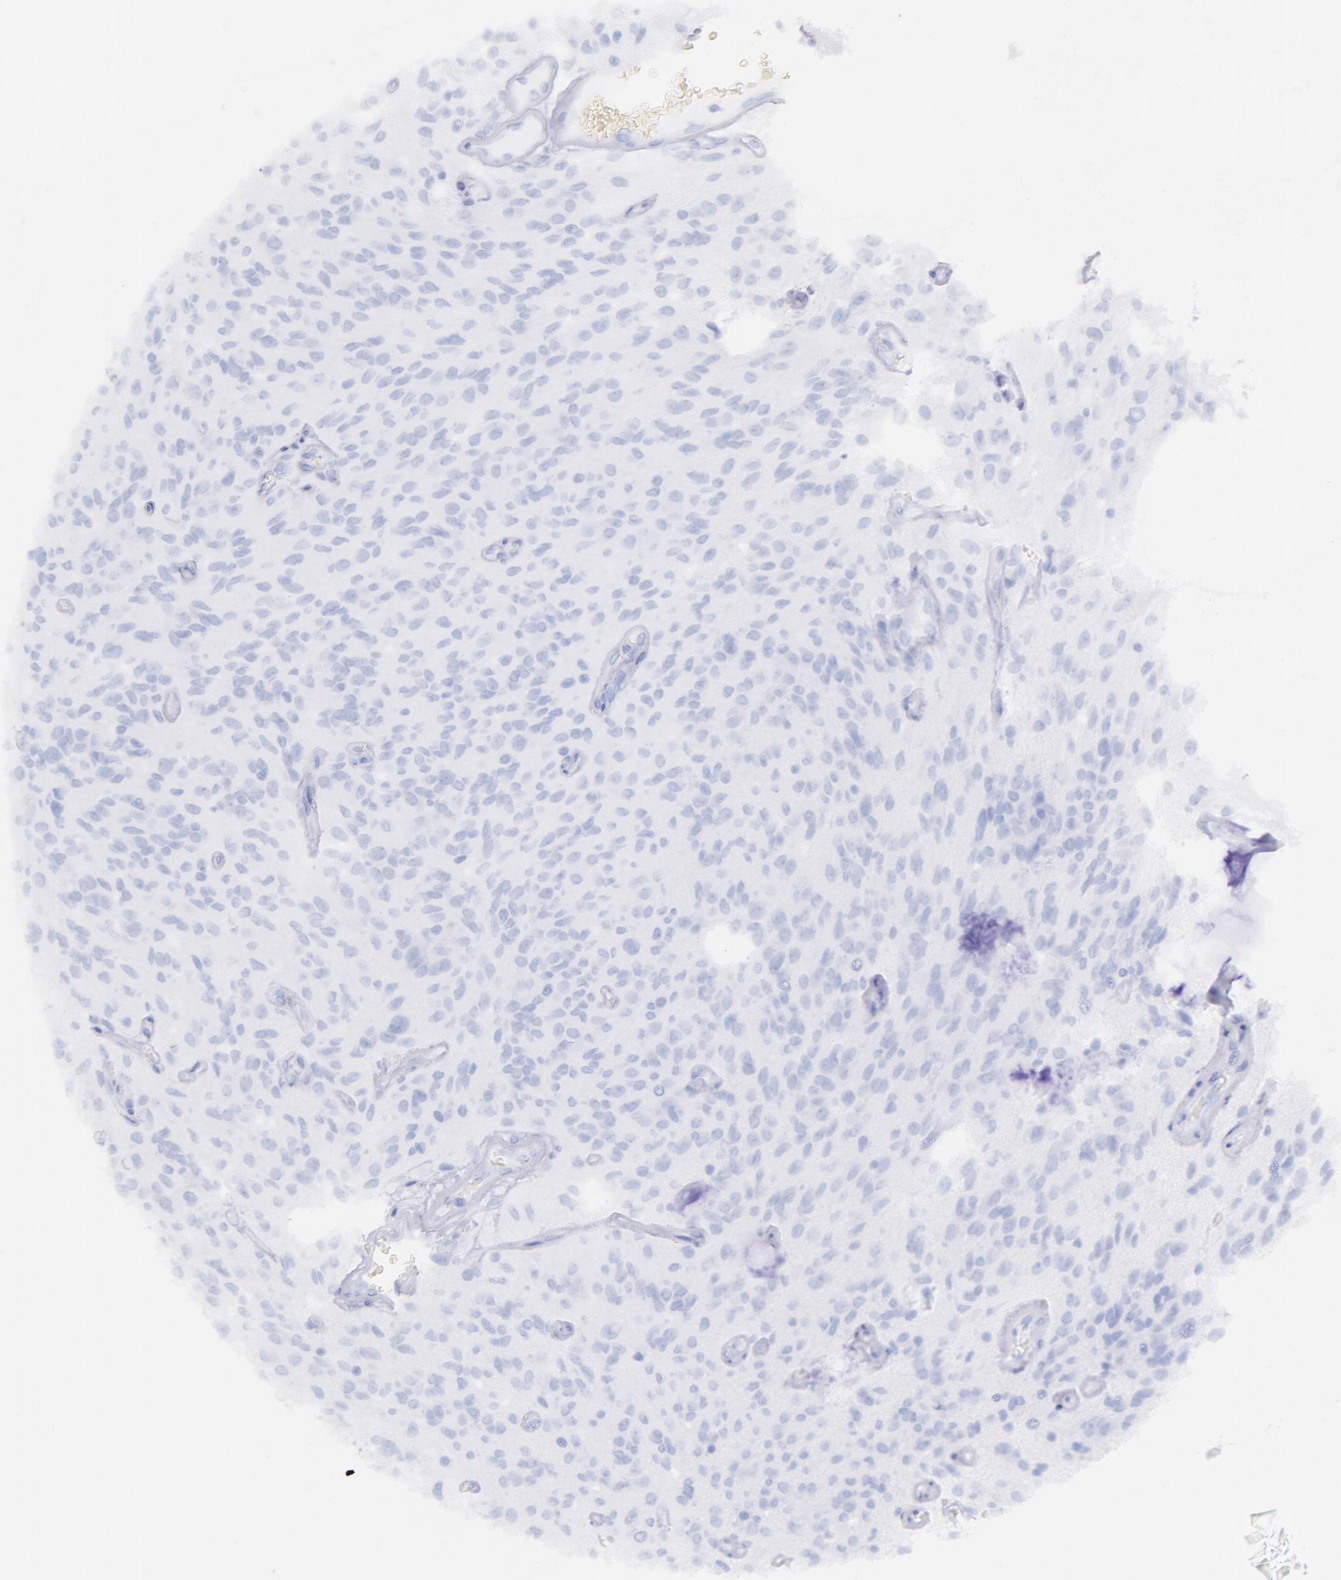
{"staining": {"intensity": "negative", "quantity": "none", "location": "none"}, "tissue": "glioma", "cell_type": "Tumor cells", "image_type": "cancer", "snomed": [{"axis": "morphology", "description": "Glioma, malignant, Low grade"}, {"axis": "topography", "description": "Brain"}], "caption": "An IHC photomicrograph of malignant glioma (low-grade) is shown. There is no staining in tumor cells of malignant glioma (low-grade). Nuclei are stained in blue.", "gene": "CD44", "patient": {"sex": "female", "age": 15}}